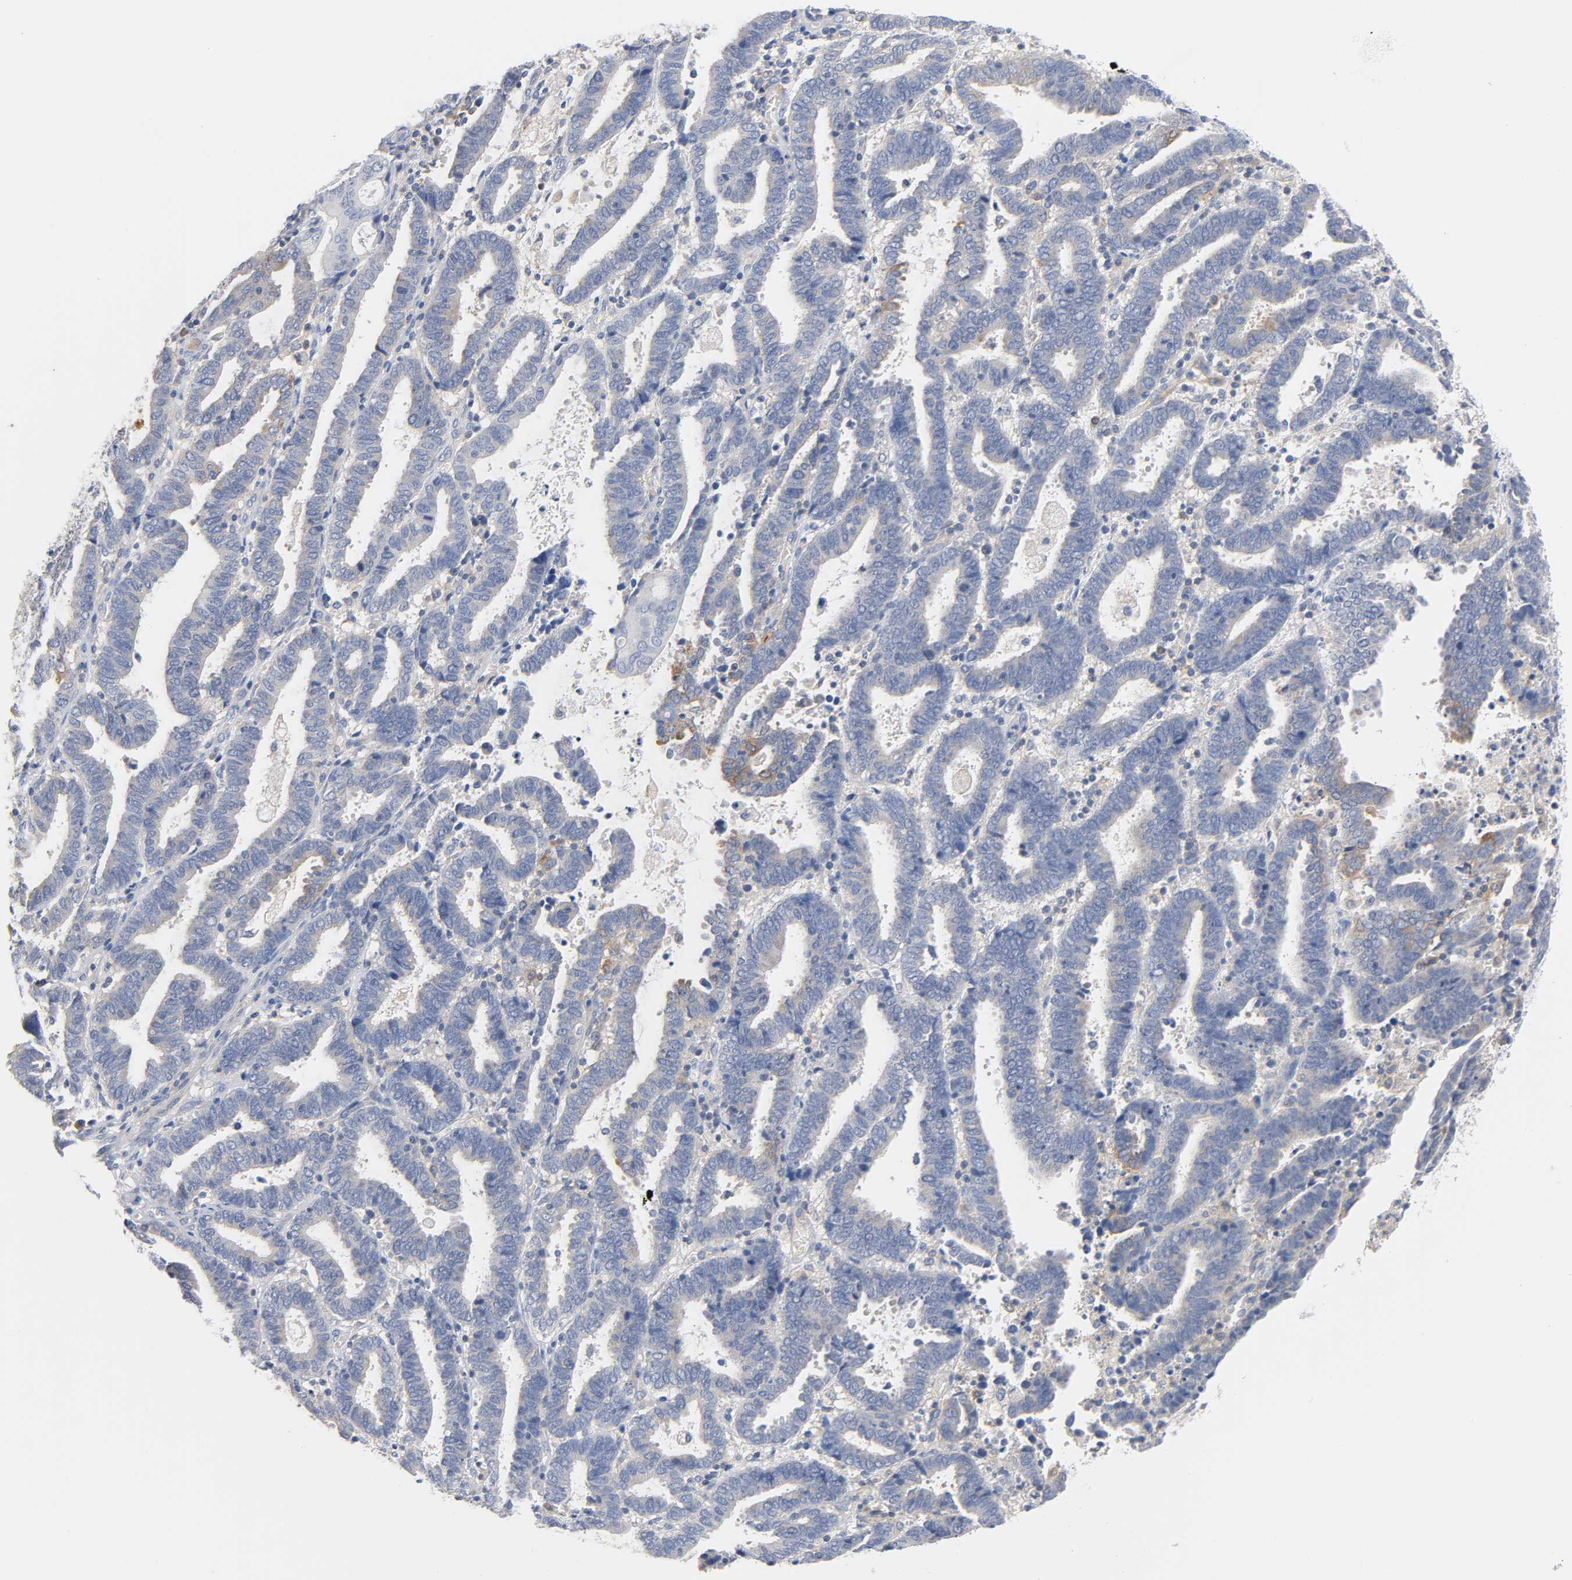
{"staining": {"intensity": "moderate", "quantity": "<25%", "location": "cytoplasmic/membranous"}, "tissue": "endometrial cancer", "cell_type": "Tumor cells", "image_type": "cancer", "snomed": [{"axis": "morphology", "description": "Adenocarcinoma, NOS"}, {"axis": "topography", "description": "Uterus"}], "caption": "Tumor cells demonstrate moderate cytoplasmic/membranous staining in approximately <25% of cells in endometrial cancer. (IHC, brightfield microscopy, high magnification).", "gene": "MALT1", "patient": {"sex": "female", "age": 83}}